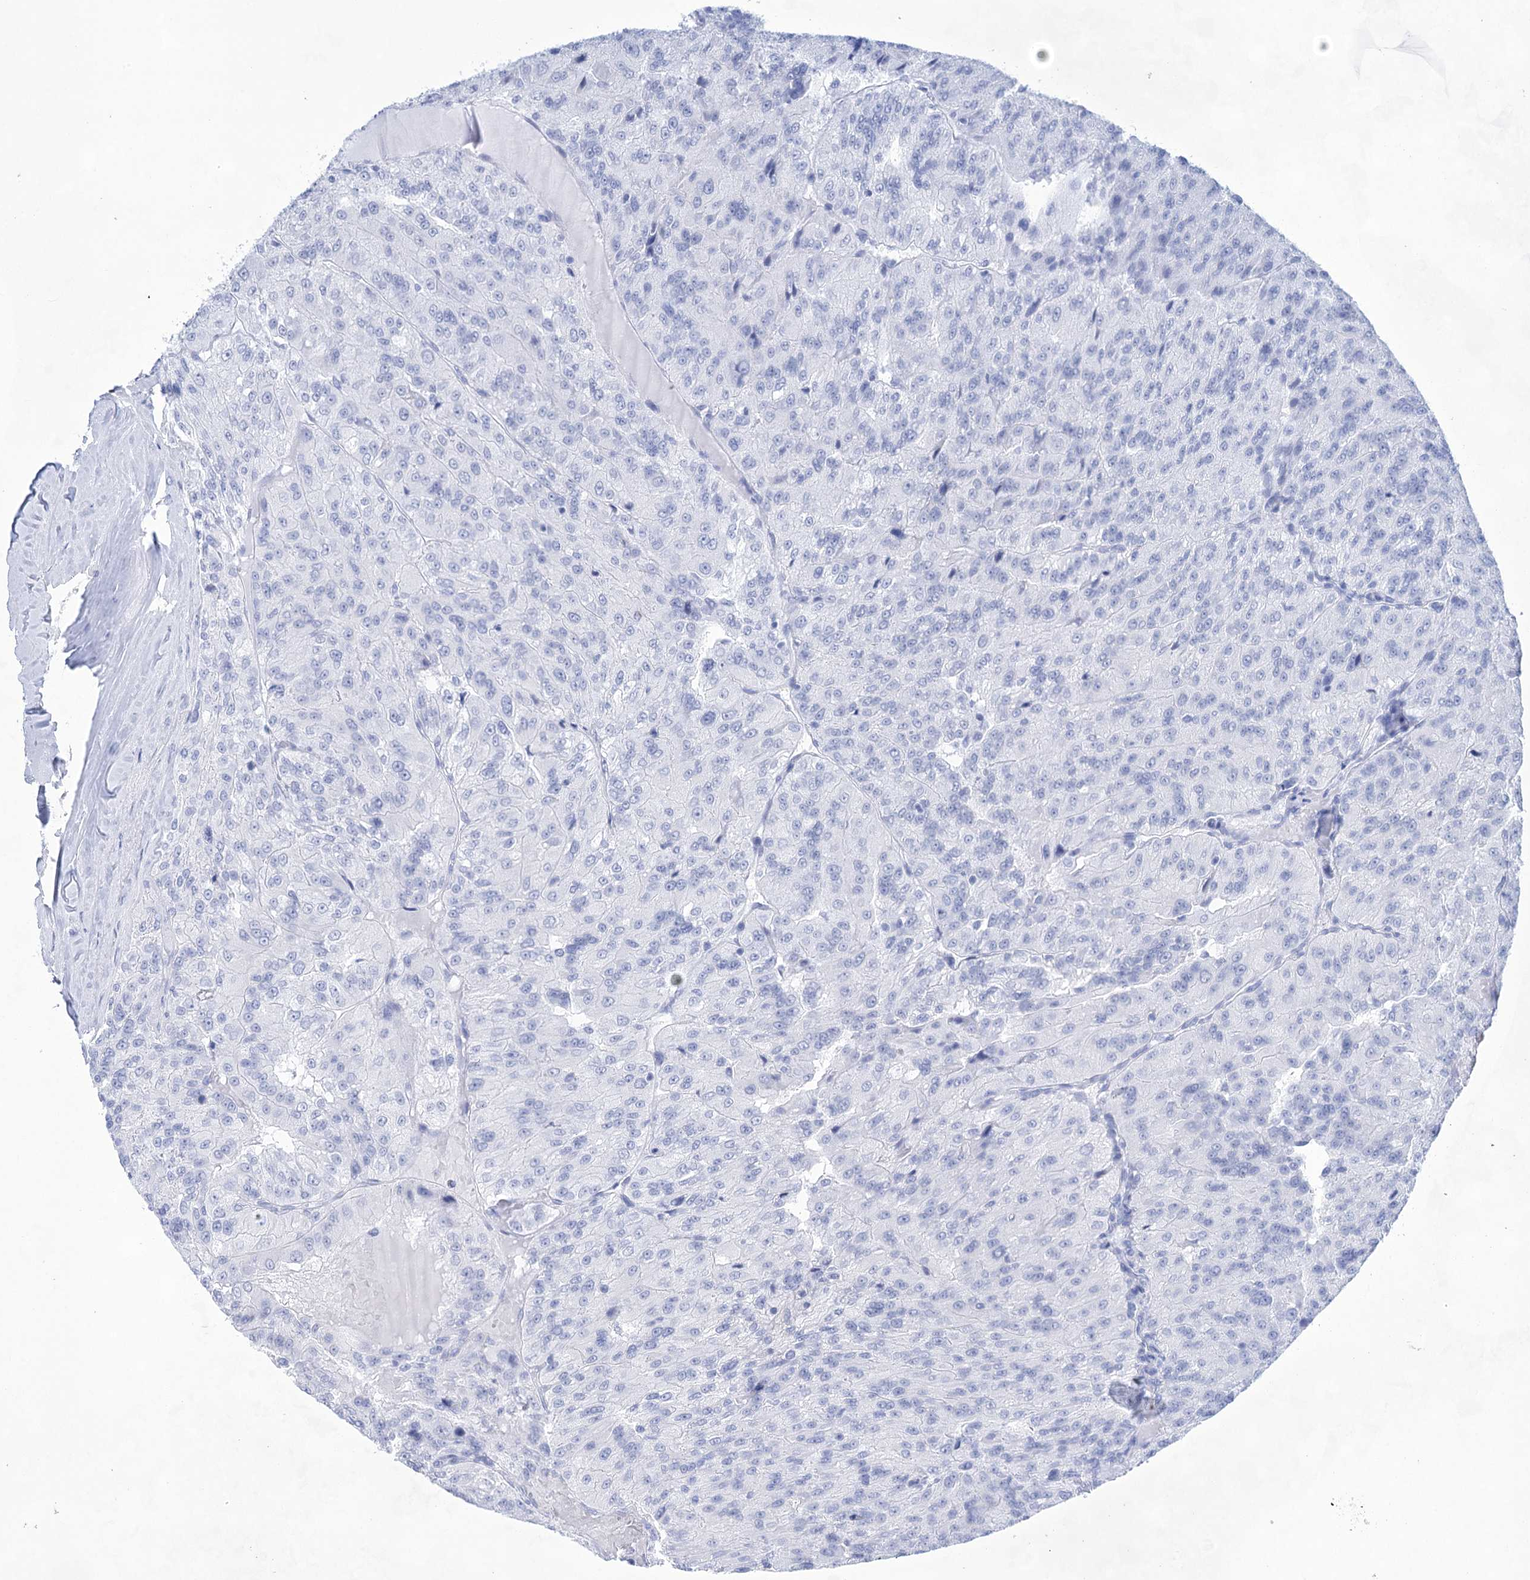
{"staining": {"intensity": "negative", "quantity": "none", "location": "none"}, "tissue": "renal cancer", "cell_type": "Tumor cells", "image_type": "cancer", "snomed": [{"axis": "morphology", "description": "Adenocarcinoma, NOS"}, {"axis": "topography", "description": "Kidney"}], "caption": "DAB immunohistochemical staining of renal cancer reveals no significant positivity in tumor cells.", "gene": "LALBA", "patient": {"sex": "female", "age": 63}}